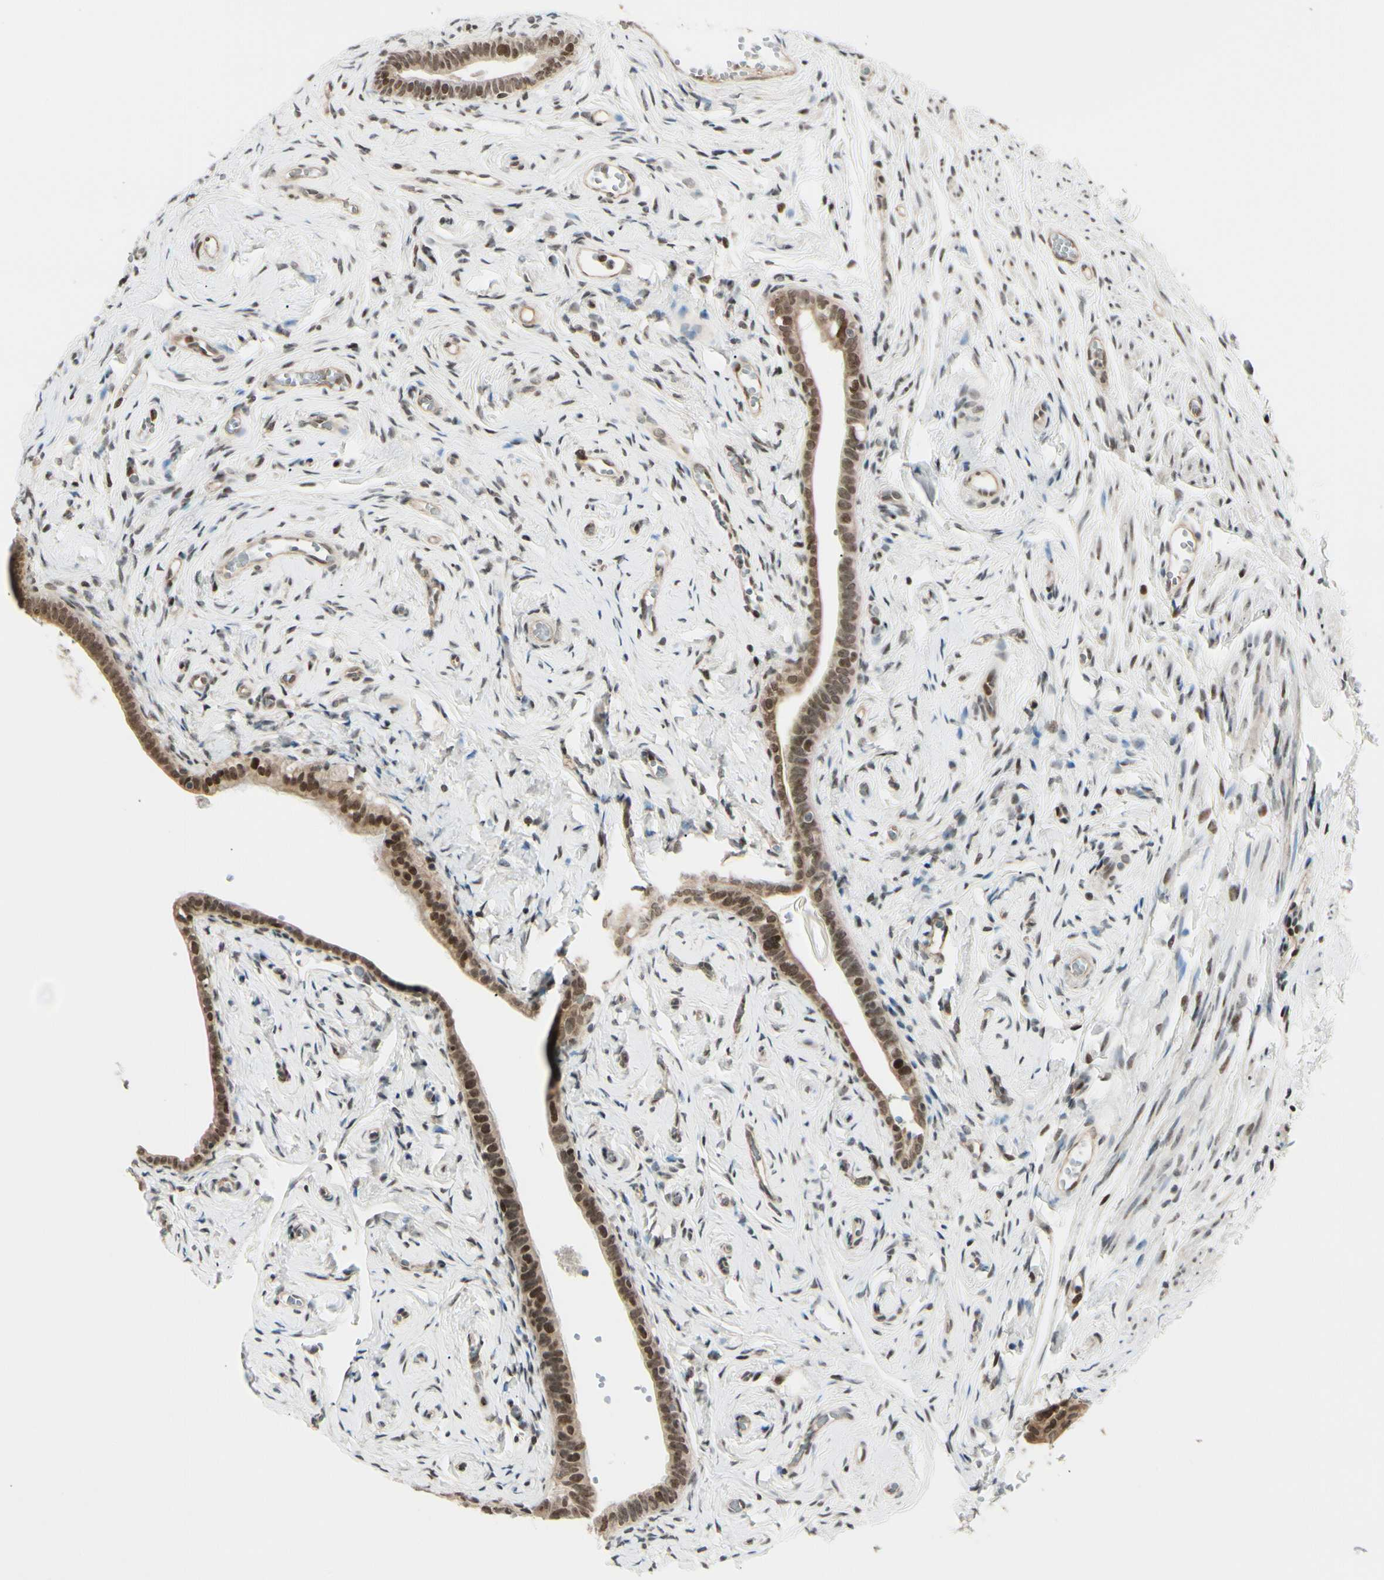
{"staining": {"intensity": "moderate", "quantity": ">75%", "location": "cytoplasmic/membranous,nuclear"}, "tissue": "fallopian tube", "cell_type": "Glandular cells", "image_type": "normal", "snomed": [{"axis": "morphology", "description": "Normal tissue, NOS"}, {"axis": "topography", "description": "Fallopian tube"}], "caption": "Protein expression analysis of benign human fallopian tube reveals moderate cytoplasmic/membranous,nuclear expression in about >75% of glandular cells.", "gene": "SUFU", "patient": {"sex": "female", "age": 71}}